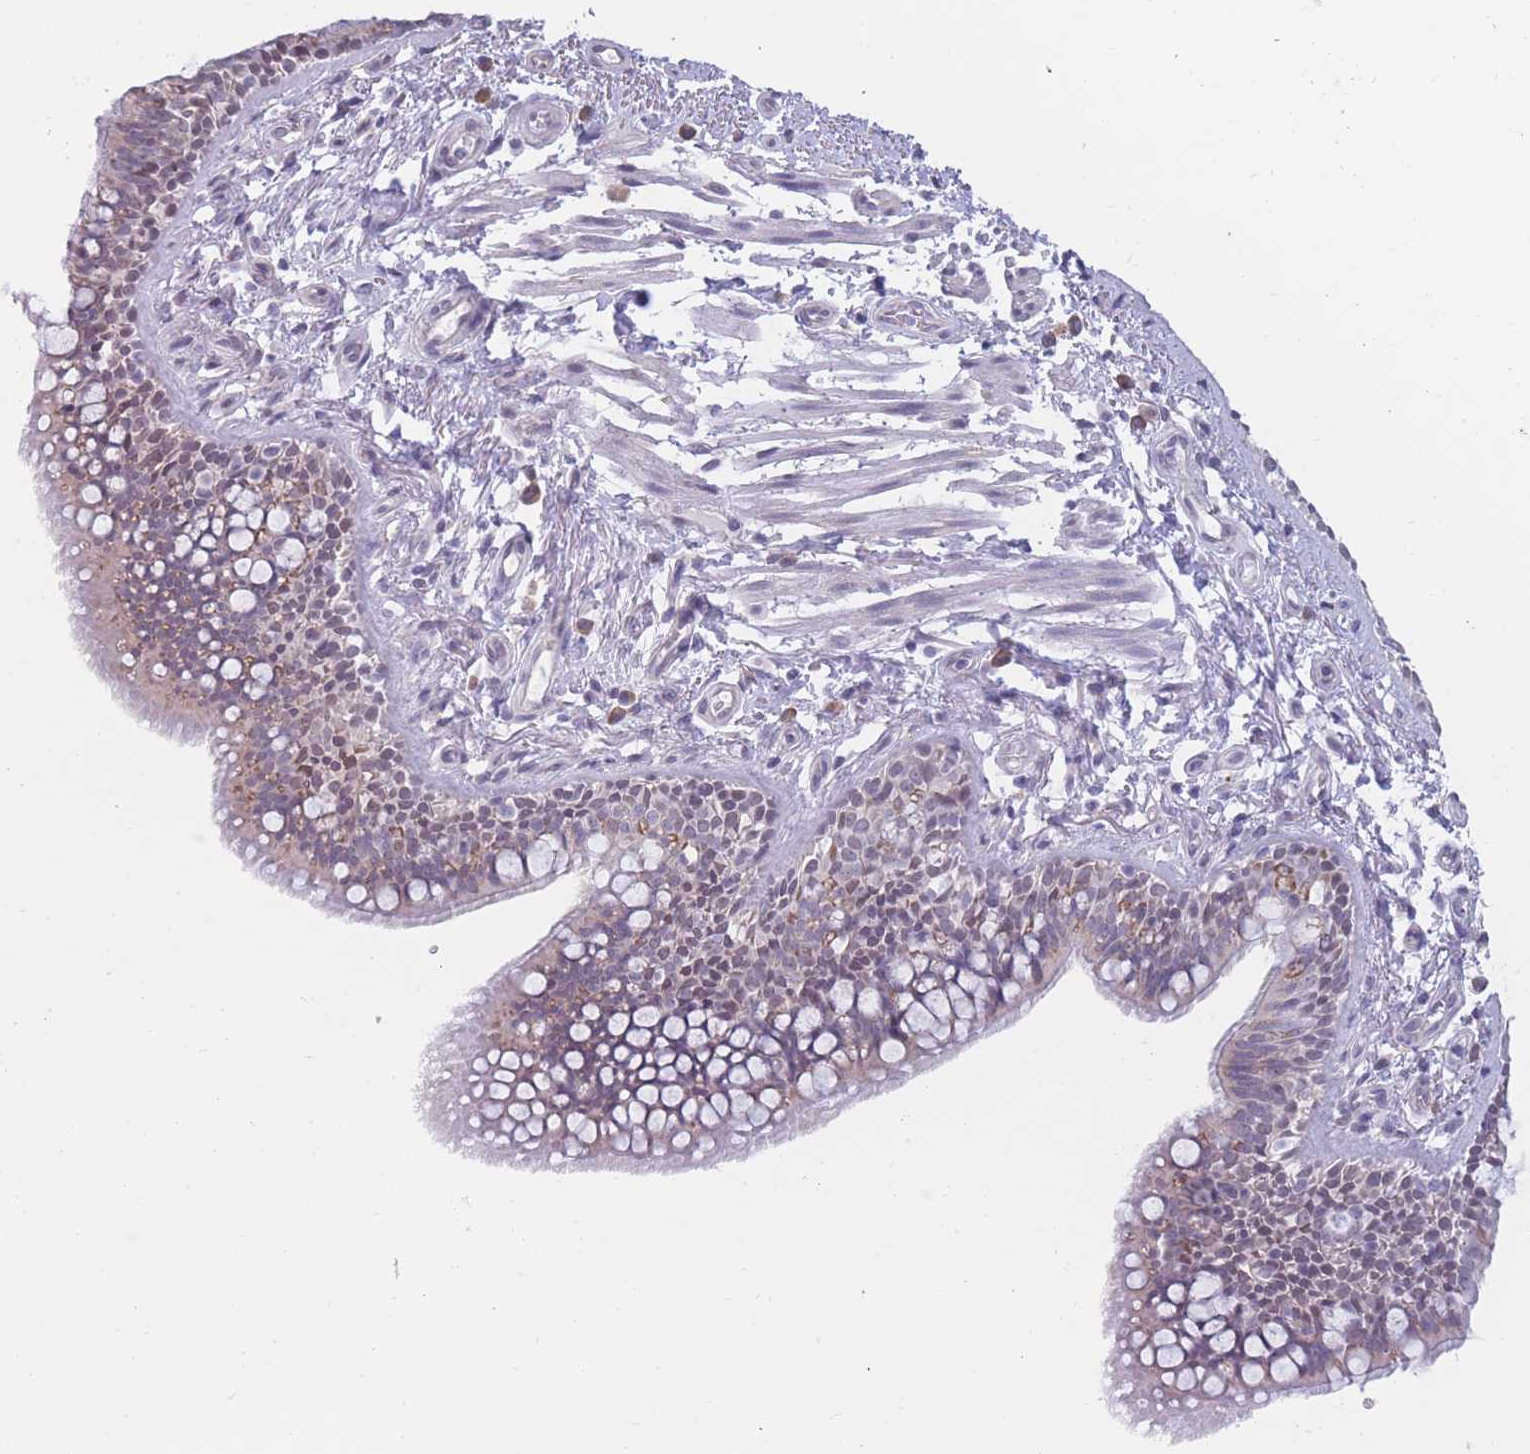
{"staining": {"intensity": "weak", "quantity": "<25%", "location": "cytoplasmic/membranous"}, "tissue": "bronchus", "cell_type": "Respiratory epithelial cells", "image_type": "normal", "snomed": [{"axis": "morphology", "description": "Normal tissue, NOS"}, {"axis": "morphology", "description": "Neoplasm, uncertain whether benign or malignant"}, {"axis": "topography", "description": "Bronchus"}, {"axis": "topography", "description": "Lung"}], "caption": "Unremarkable bronchus was stained to show a protein in brown. There is no significant staining in respiratory epithelial cells.", "gene": "COL27A1", "patient": {"sex": "male", "age": 55}}